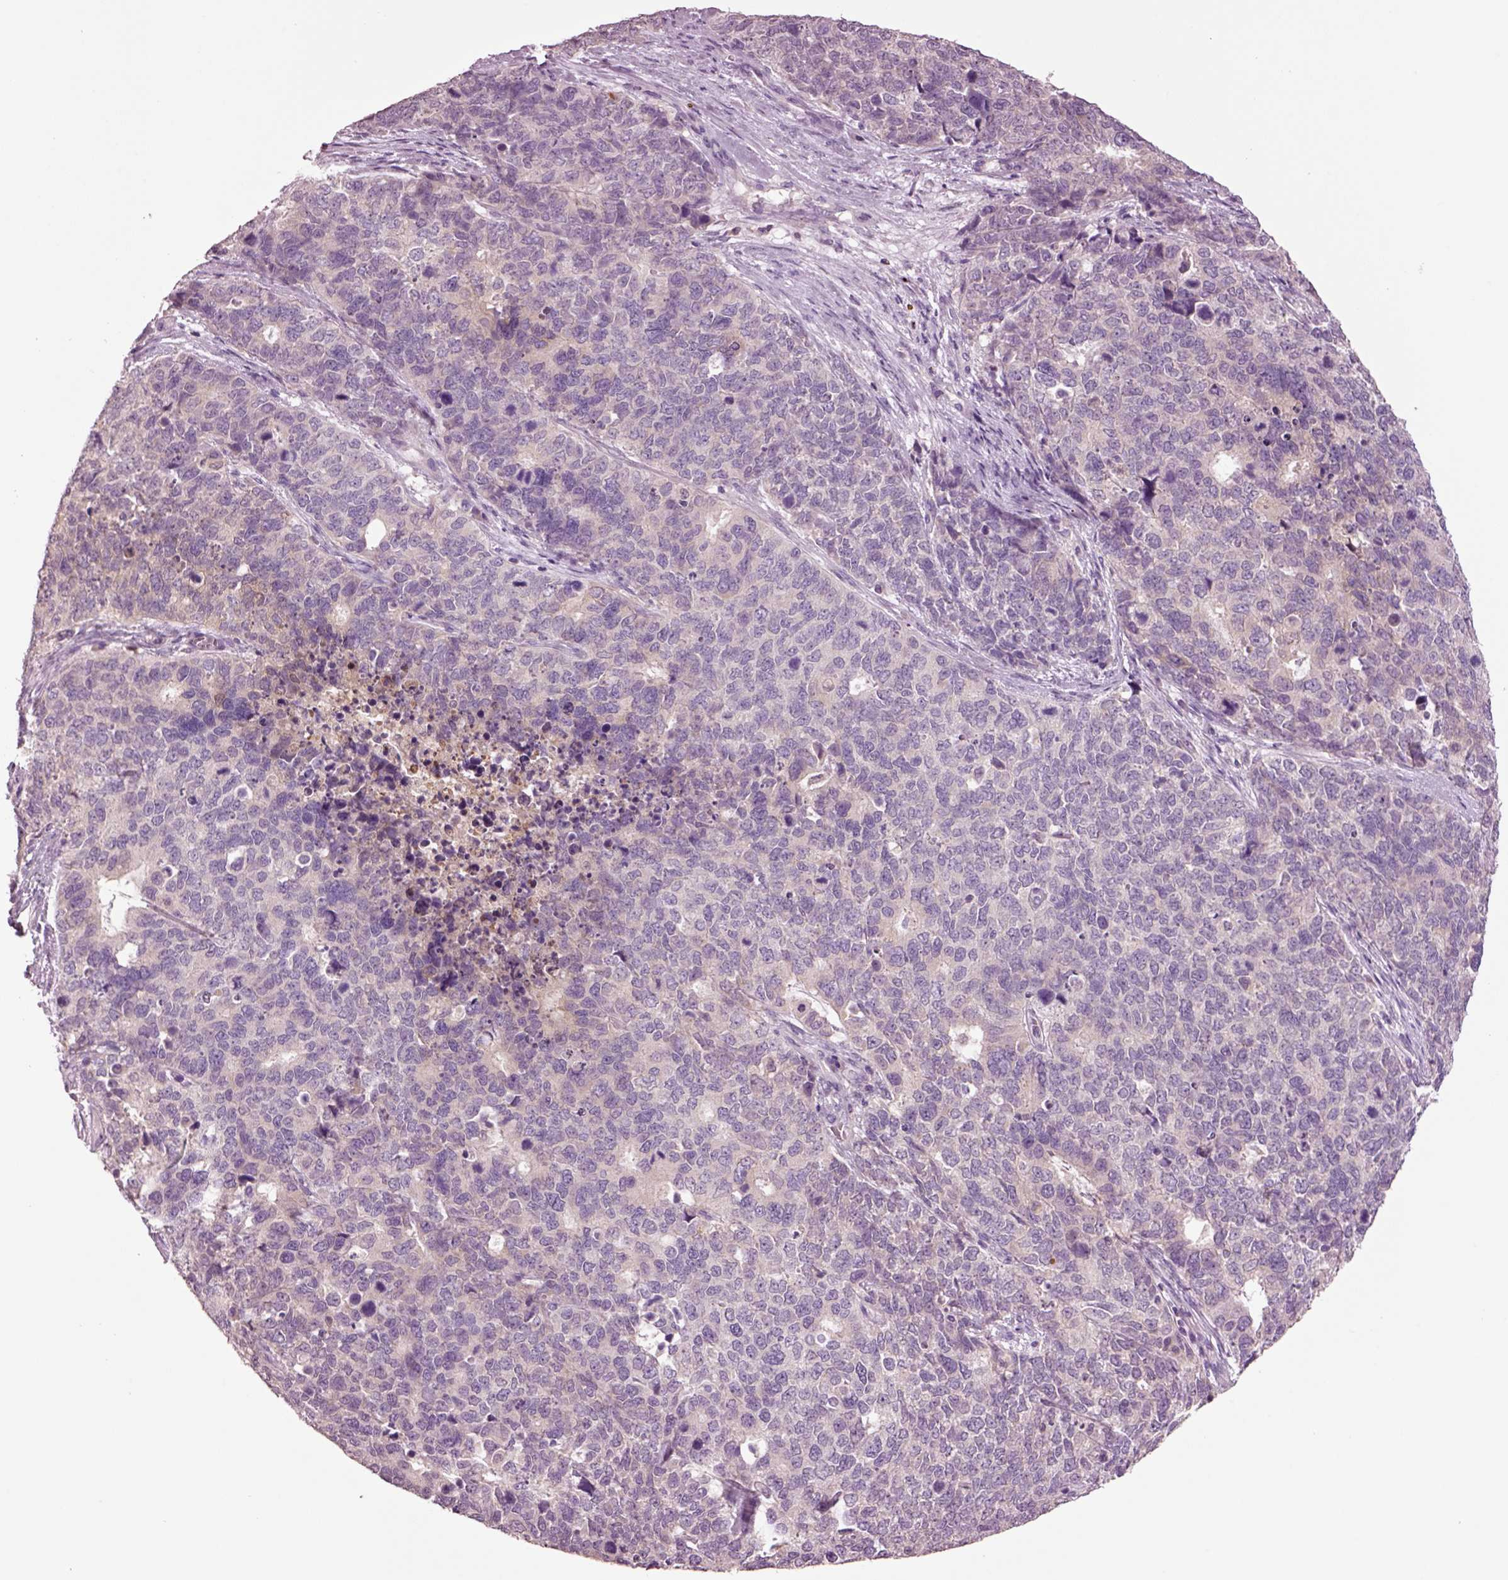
{"staining": {"intensity": "negative", "quantity": "none", "location": "none"}, "tissue": "cervical cancer", "cell_type": "Tumor cells", "image_type": "cancer", "snomed": [{"axis": "morphology", "description": "Squamous cell carcinoma, NOS"}, {"axis": "topography", "description": "Cervix"}], "caption": "This is an immunohistochemistry micrograph of cervical squamous cell carcinoma. There is no staining in tumor cells.", "gene": "CLPSL1", "patient": {"sex": "female", "age": 63}}